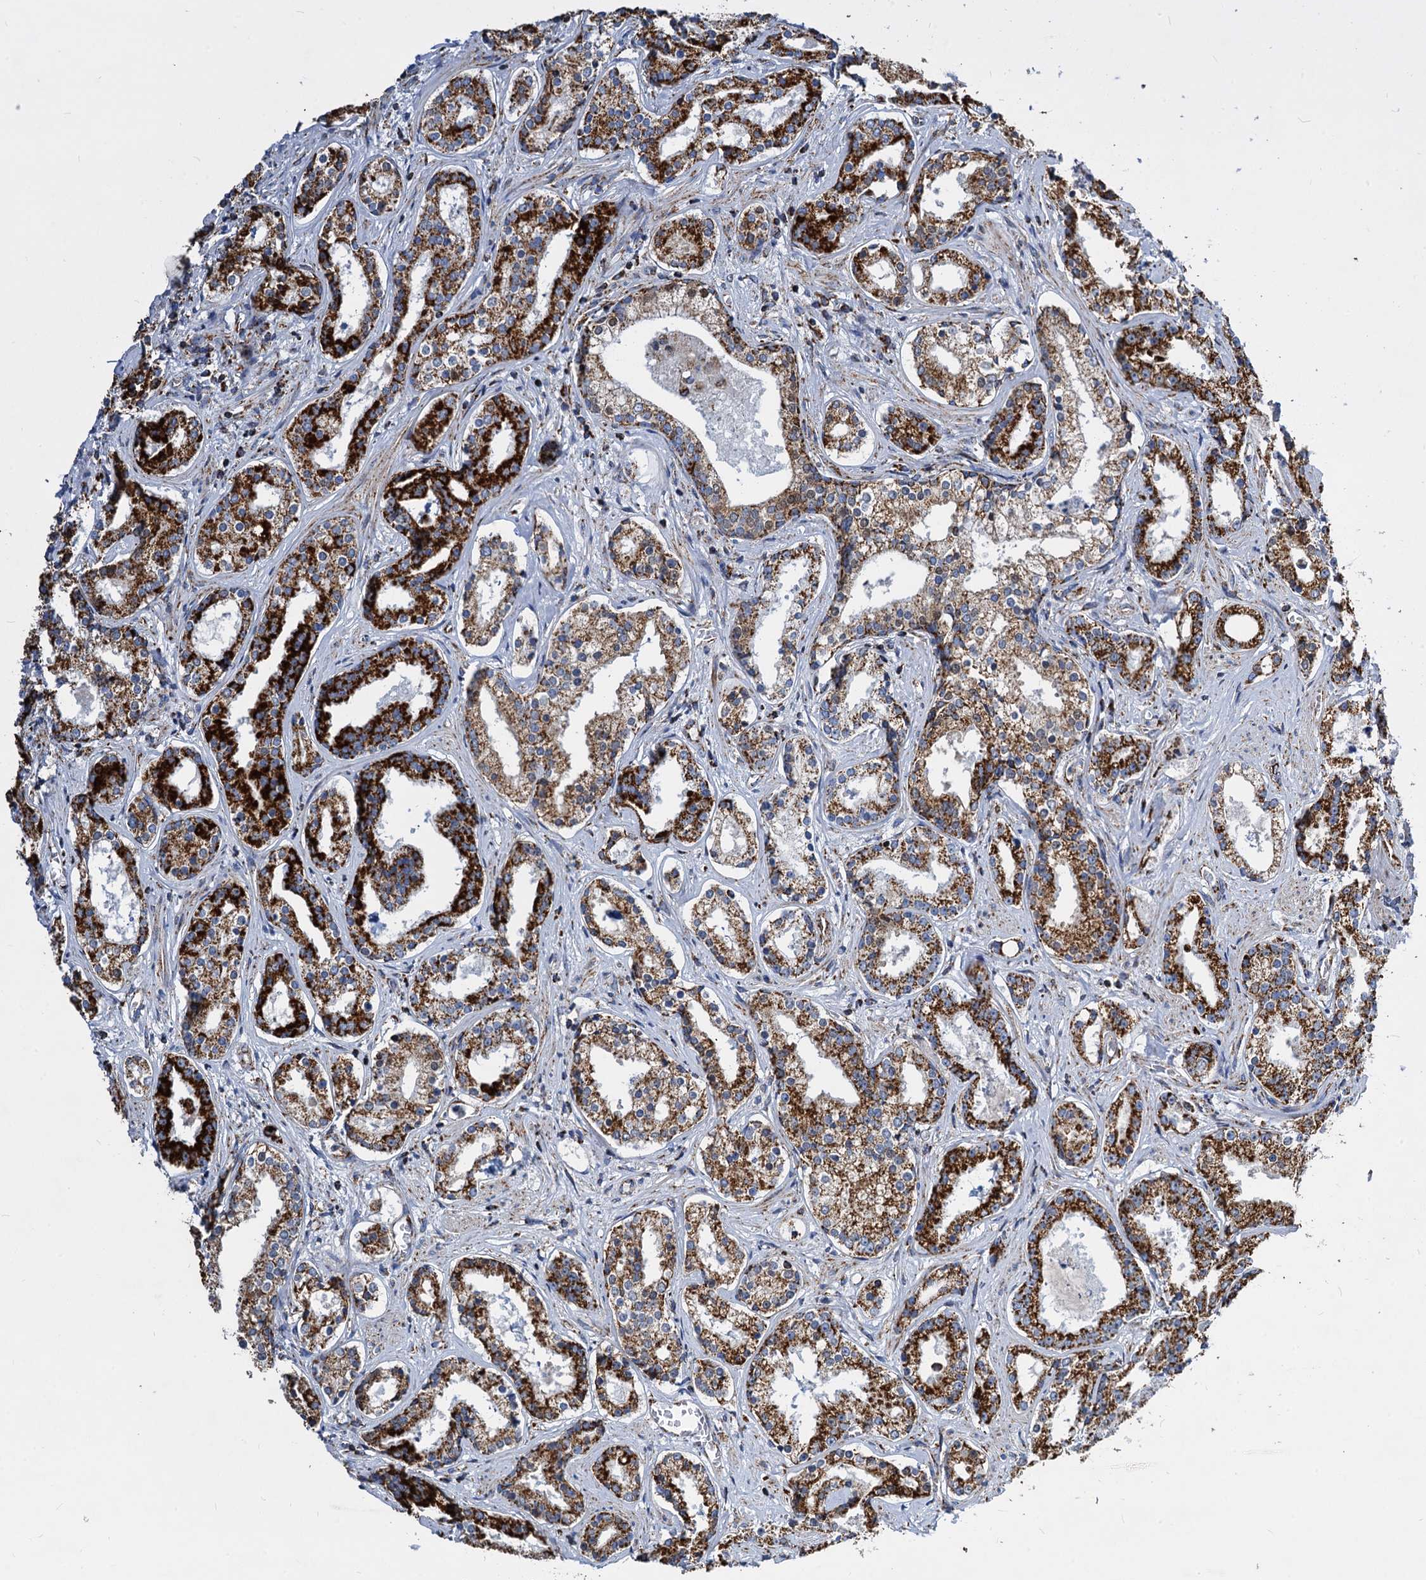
{"staining": {"intensity": "strong", "quantity": ">75%", "location": "cytoplasmic/membranous"}, "tissue": "prostate cancer", "cell_type": "Tumor cells", "image_type": "cancer", "snomed": [{"axis": "morphology", "description": "Adenocarcinoma, High grade"}, {"axis": "topography", "description": "Prostate"}], "caption": "Tumor cells show strong cytoplasmic/membranous positivity in about >75% of cells in adenocarcinoma (high-grade) (prostate). (DAB (3,3'-diaminobenzidine) = brown stain, brightfield microscopy at high magnification).", "gene": "TIMM10", "patient": {"sex": "male", "age": 58}}